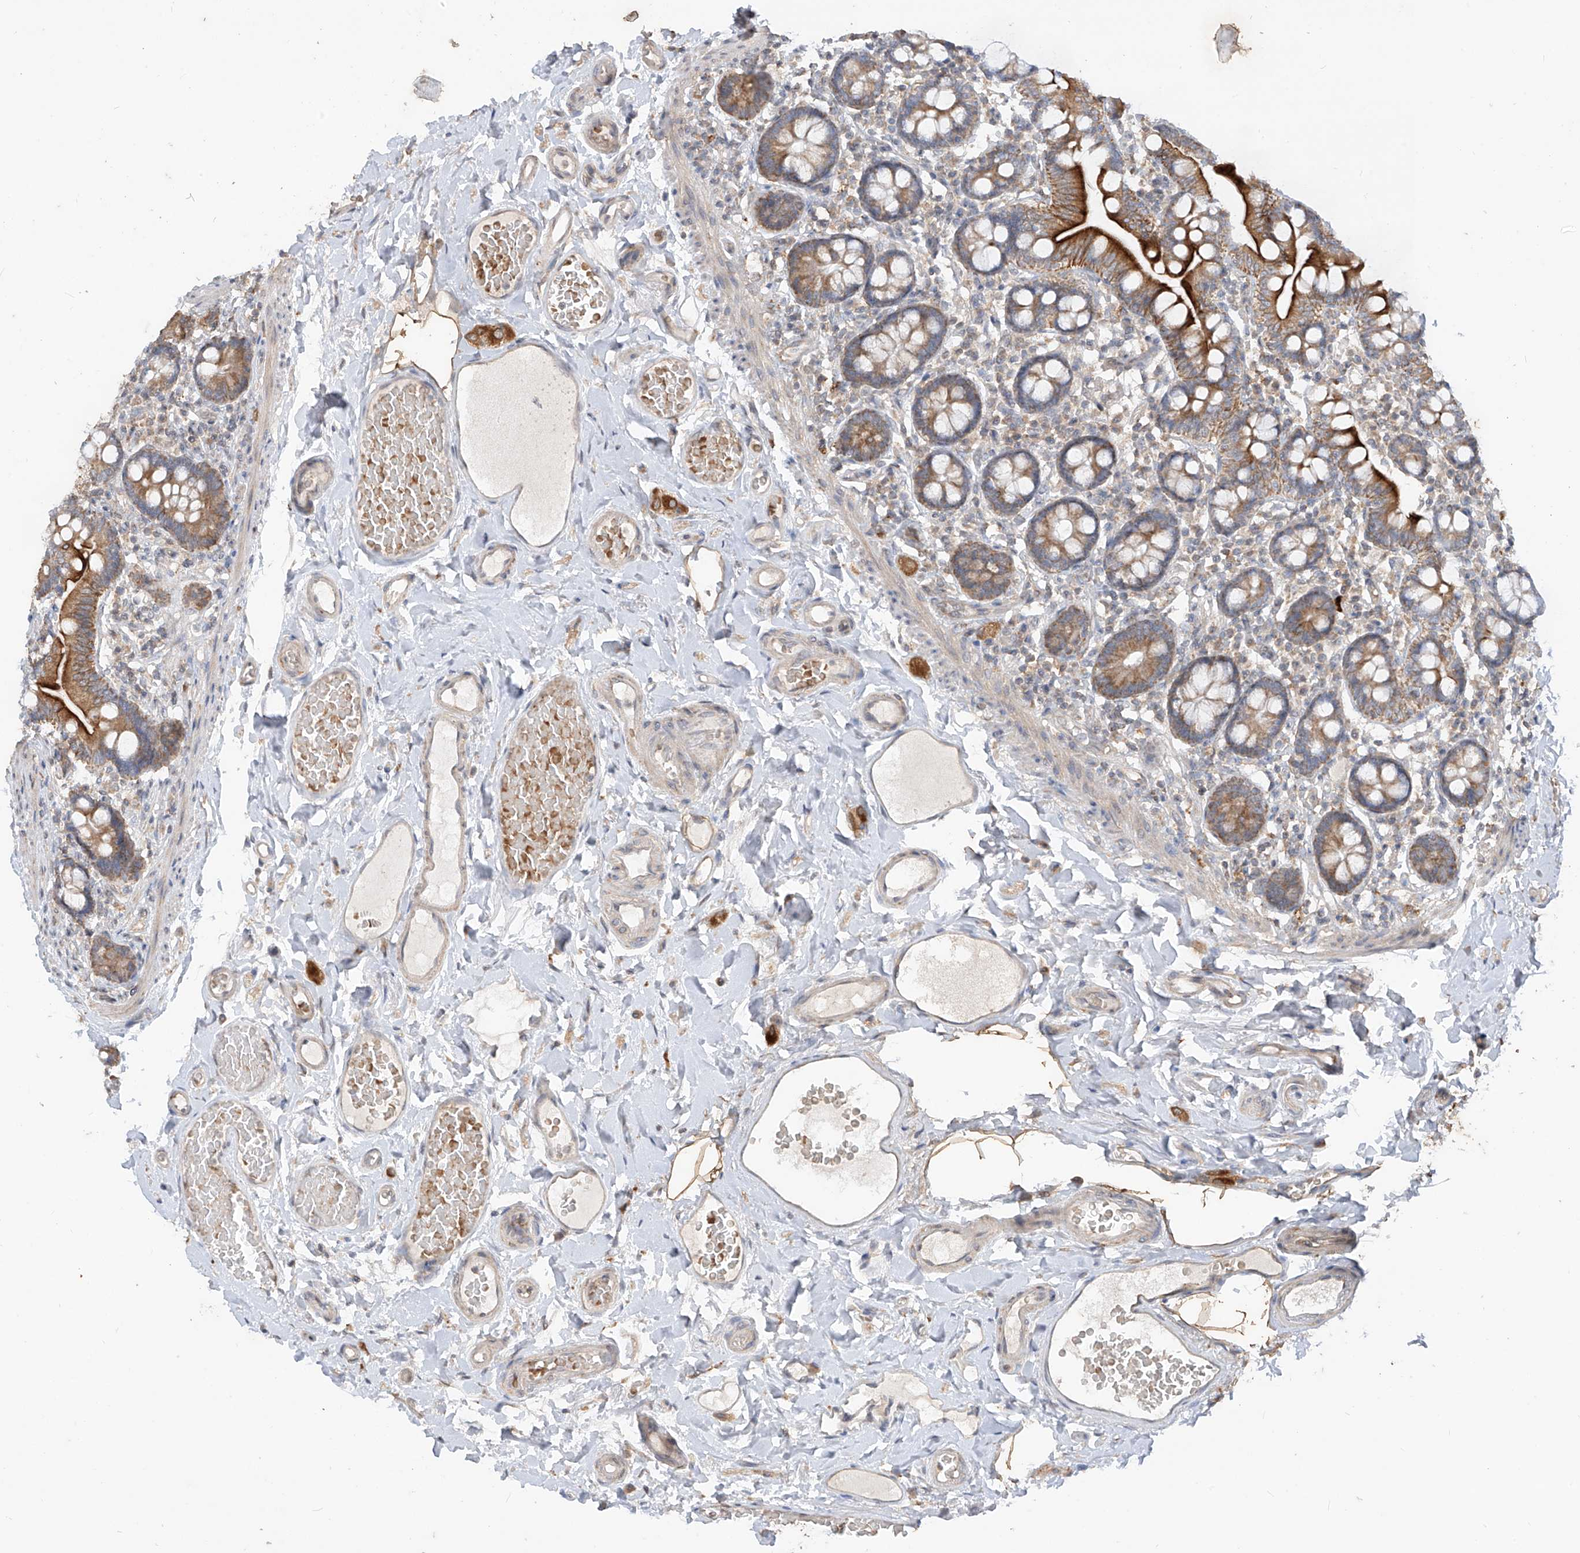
{"staining": {"intensity": "strong", "quantity": ">75%", "location": "cytoplasmic/membranous"}, "tissue": "small intestine", "cell_type": "Glandular cells", "image_type": "normal", "snomed": [{"axis": "morphology", "description": "Normal tissue, NOS"}, {"axis": "topography", "description": "Small intestine"}], "caption": "The micrograph reveals immunohistochemical staining of normal small intestine. There is strong cytoplasmic/membranous staining is present in about >75% of glandular cells.", "gene": "MTUS2", "patient": {"sex": "female", "age": 64}}